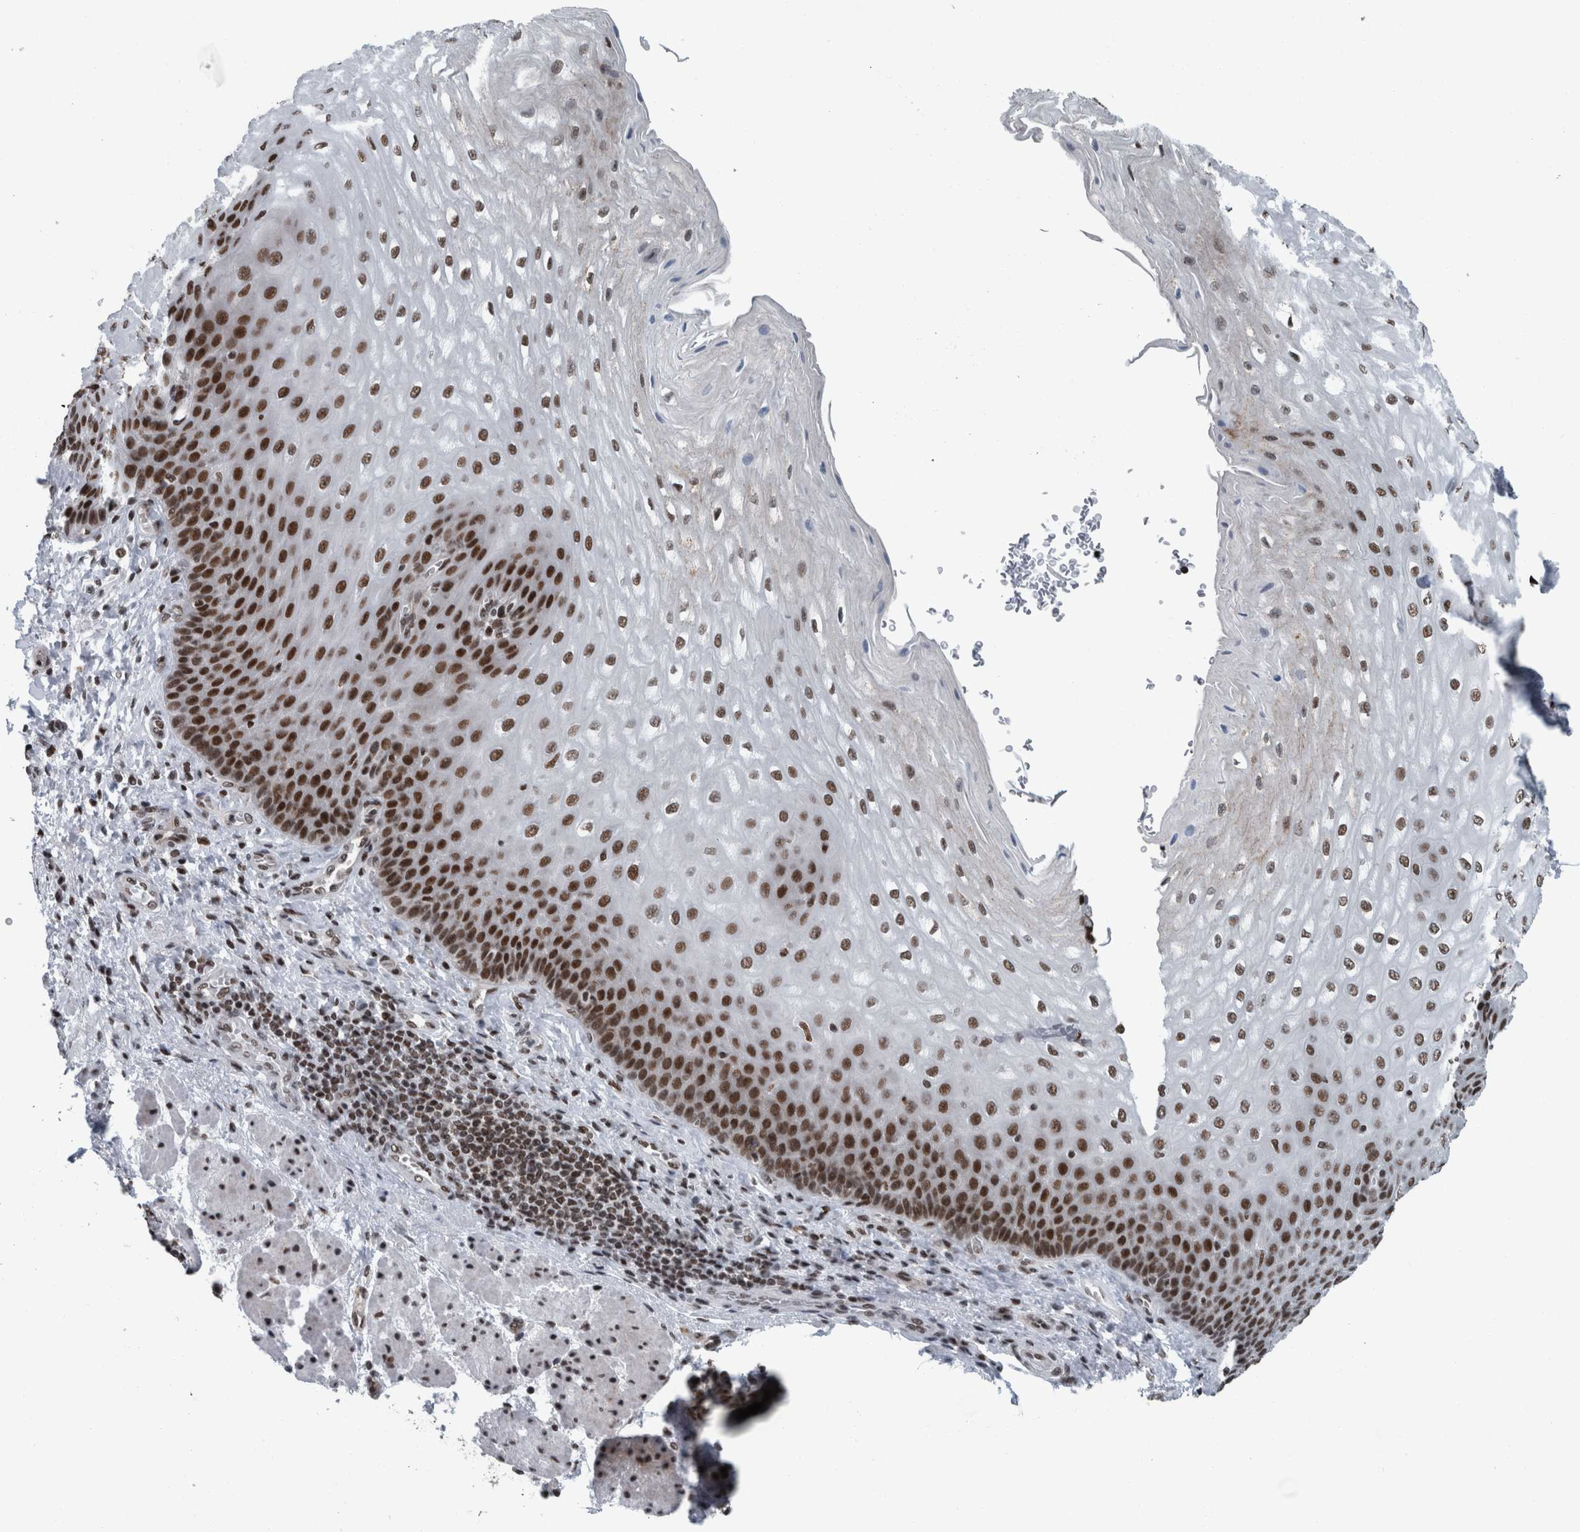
{"staining": {"intensity": "strong", "quantity": ">75%", "location": "nuclear"}, "tissue": "esophagus", "cell_type": "Squamous epithelial cells", "image_type": "normal", "snomed": [{"axis": "morphology", "description": "Normal tissue, NOS"}, {"axis": "topography", "description": "Esophagus"}], "caption": "Protein staining by immunohistochemistry (IHC) displays strong nuclear expression in approximately >75% of squamous epithelial cells in unremarkable esophagus.", "gene": "DNMT3A", "patient": {"sex": "male", "age": 54}}